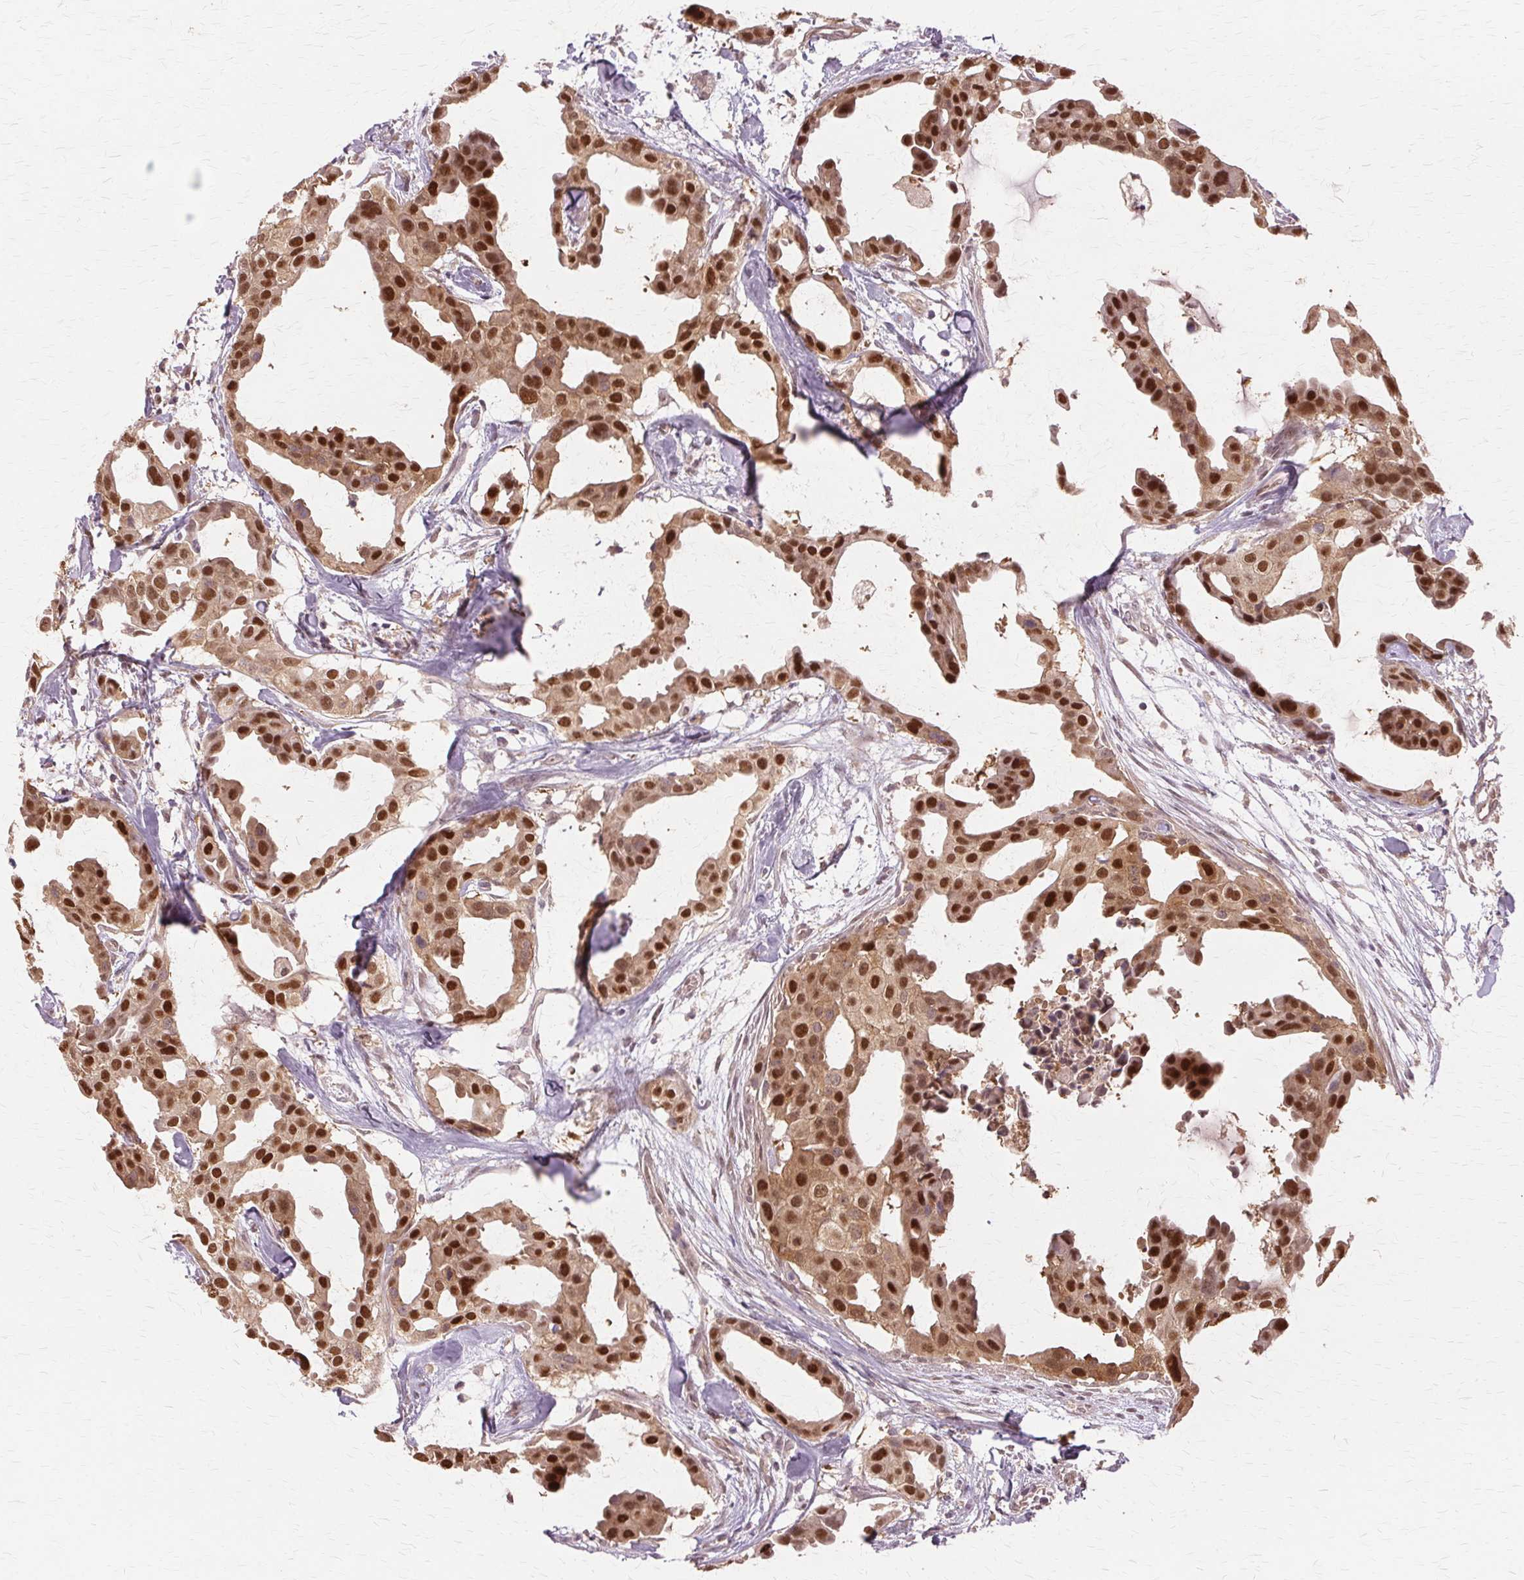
{"staining": {"intensity": "strong", "quantity": ">75%", "location": "cytoplasmic/membranous,nuclear"}, "tissue": "breast cancer", "cell_type": "Tumor cells", "image_type": "cancer", "snomed": [{"axis": "morphology", "description": "Duct carcinoma"}, {"axis": "topography", "description": "Breast"}], "caption": "Strong cytoplasmic/membranous and nuclear staining for a protein is appreciated in about >75% of tumor cells of breast invasive ductal carcinoma using IHC.", "gene": "PRMT5", "patient": {"sex": "female", "age": 38}}